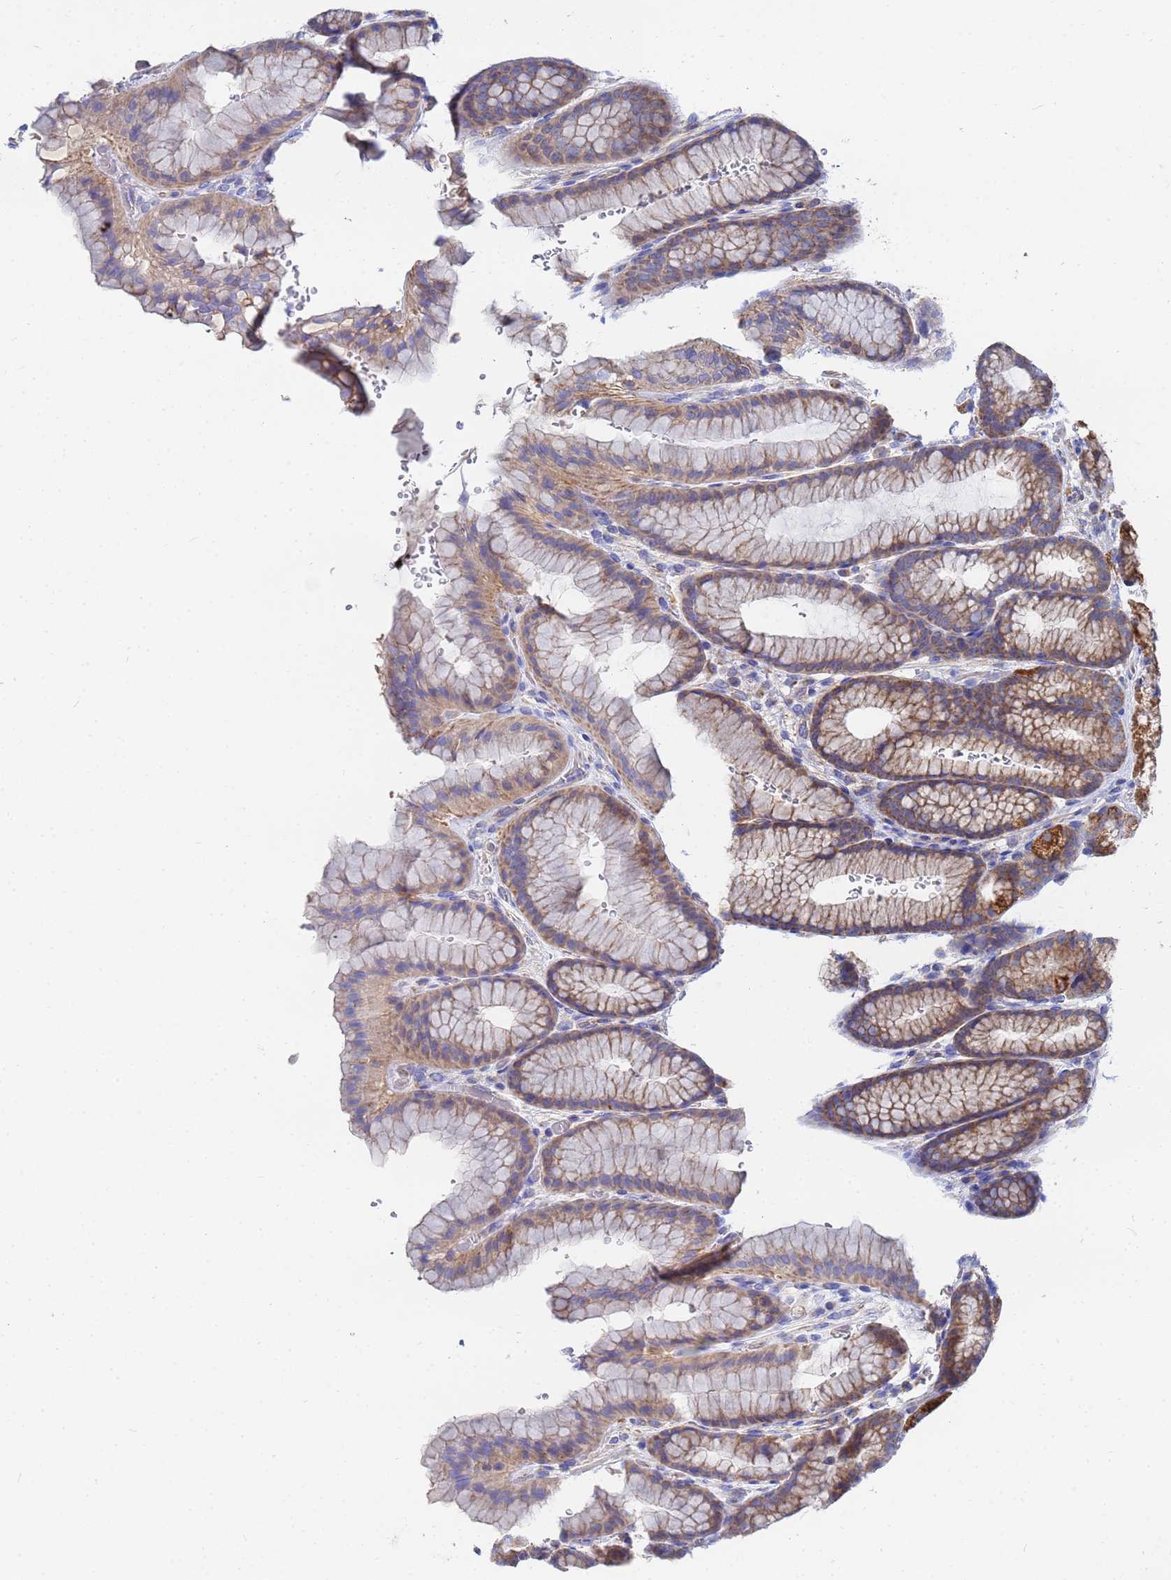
{"staining": {"intensity": "strong", "quantity": ">75%", "location": "cytoplasmic/membranous"}, "tissue": "stomach", "cell_type": "Glandular cells", "image_type": "normal", "snomed": [{"axis": "morphology", "description": "Normal tissue, NOS"}, {"axis": "morphology", "description": "Adenocarcinoma, NOS"}, {"axis": "topography", "description": "Stomach"}], "caption": "A brown stain shows strong cytoplasmic/membranous staining of a protein in glandular cells of benign stomach.", "gene": "FAHD2A", "patient": {"sex": "male", "age": 57}}